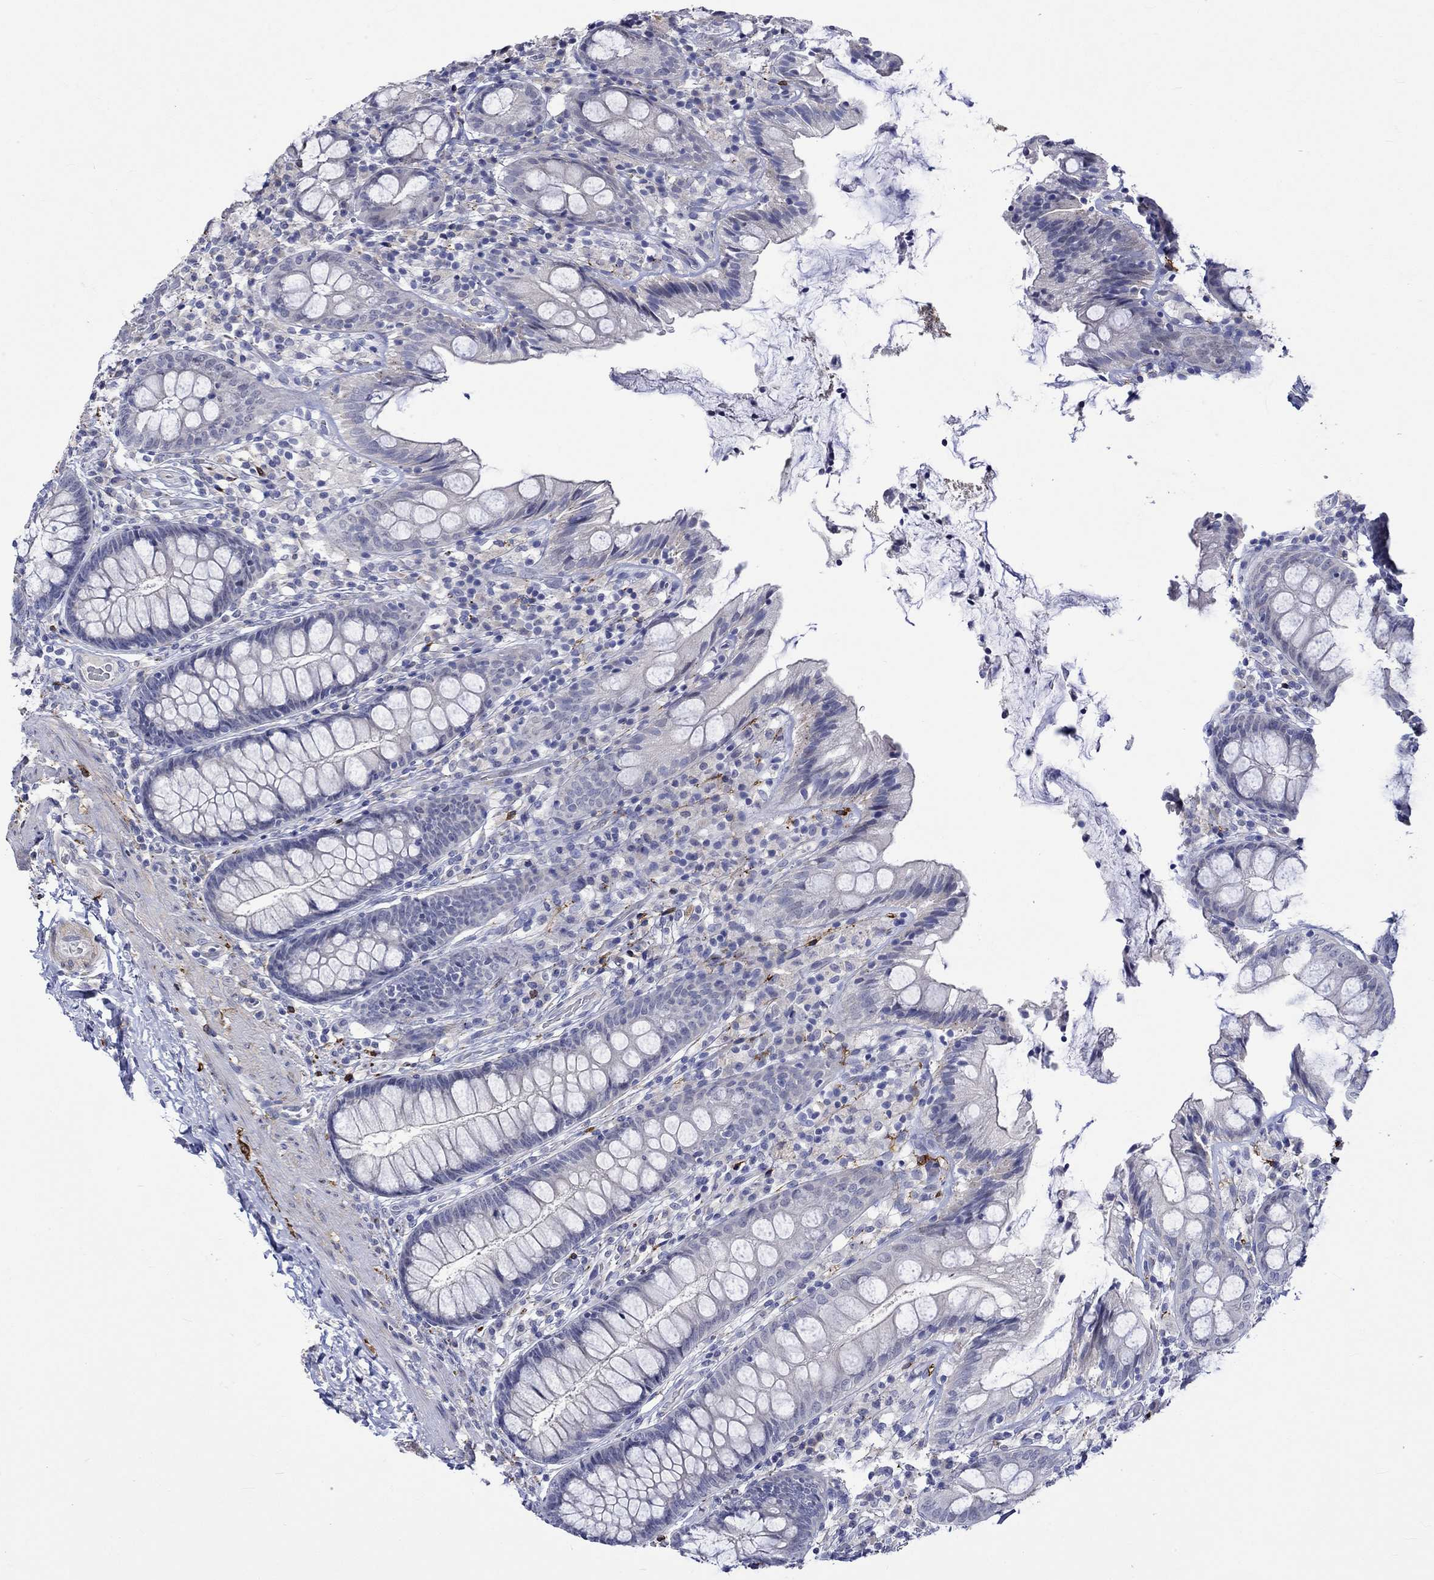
{"staining": {"intensity": "negative", "quantity": "none", "location": "none"}, "tissue": "colon", "cell_type": "Endothelial cells", "image_type": "normal", "snomed": [{"axis": "morphology", "description": "Normal tissue, NOS"}, {"axis": "topography", "description": "Colon"}], "caption": "There is no significant staining in endothelial cells of colon. Brightfield microscopy of immunohistochemistry (IHC) stained with DAB (3,3'-diaminobenzidine) (brown) and hematoxylin (blue), captured at high magnification.", "gene": "CRYAB", "patient": {"sex": "female", "age": 86}}